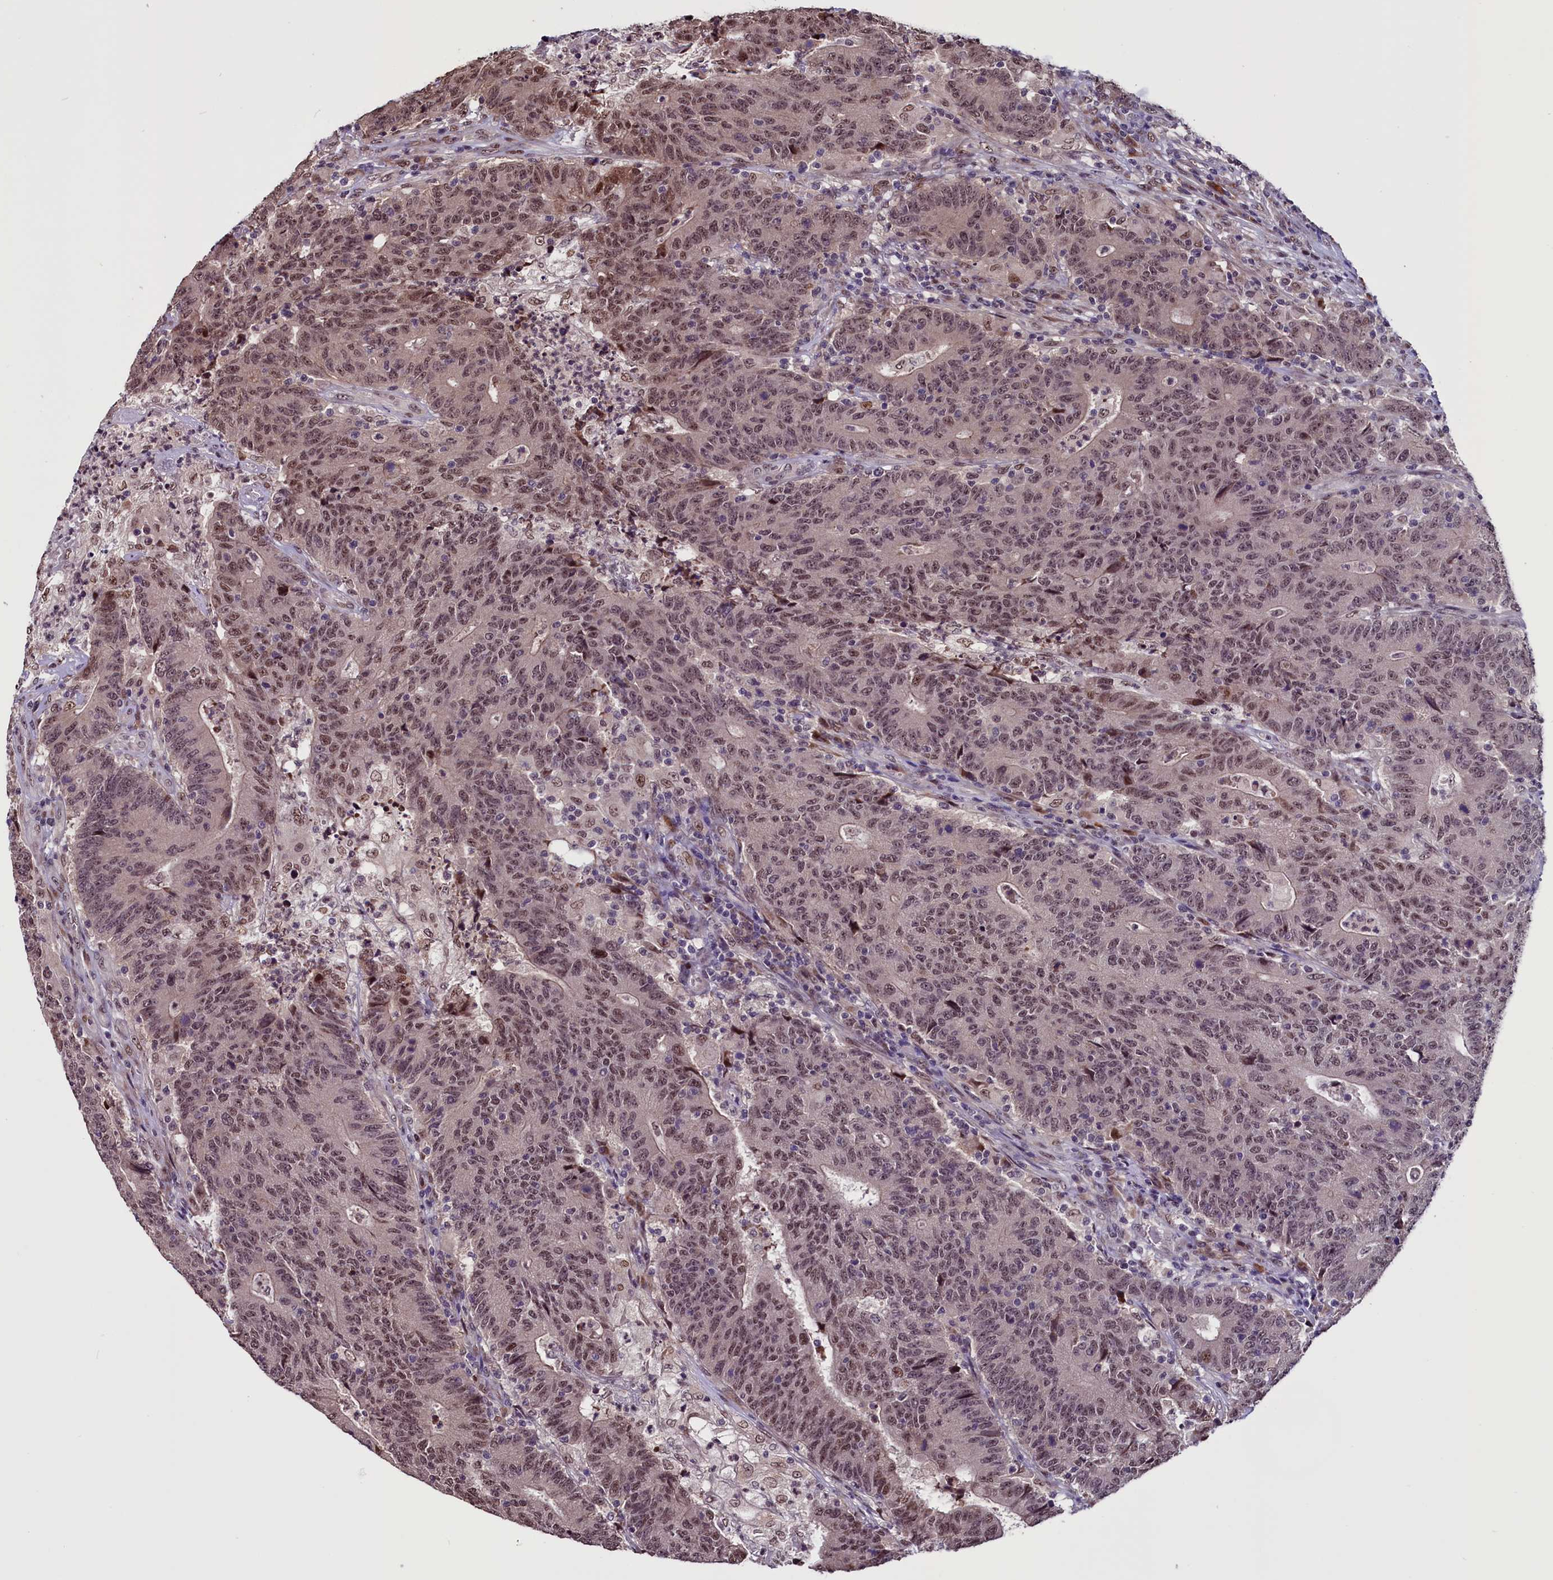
{"staining": {"intensity": "moderate", "quantity": ">75%", "location": "nuclear"}, "tissue": "colorectal cancer", "cell_type": "Tumor cells", "image_type": "cancer", "snomed": [{"axis": "morphology", "description": "Adenocarcinoma, NOS"}, {"axis": "topography", "description": "Colon"}], "caption": "A brown stain labels moderate nuclear positivity of a protein in colorectal cancer (adenocarcinoma) tumor cells. Immunohistochemistry (ihc) stains the protein of interest in brown and the nuclei are stained blue.", "gene": "RNMT", "patient": {"sex": "female", "age": 75}}